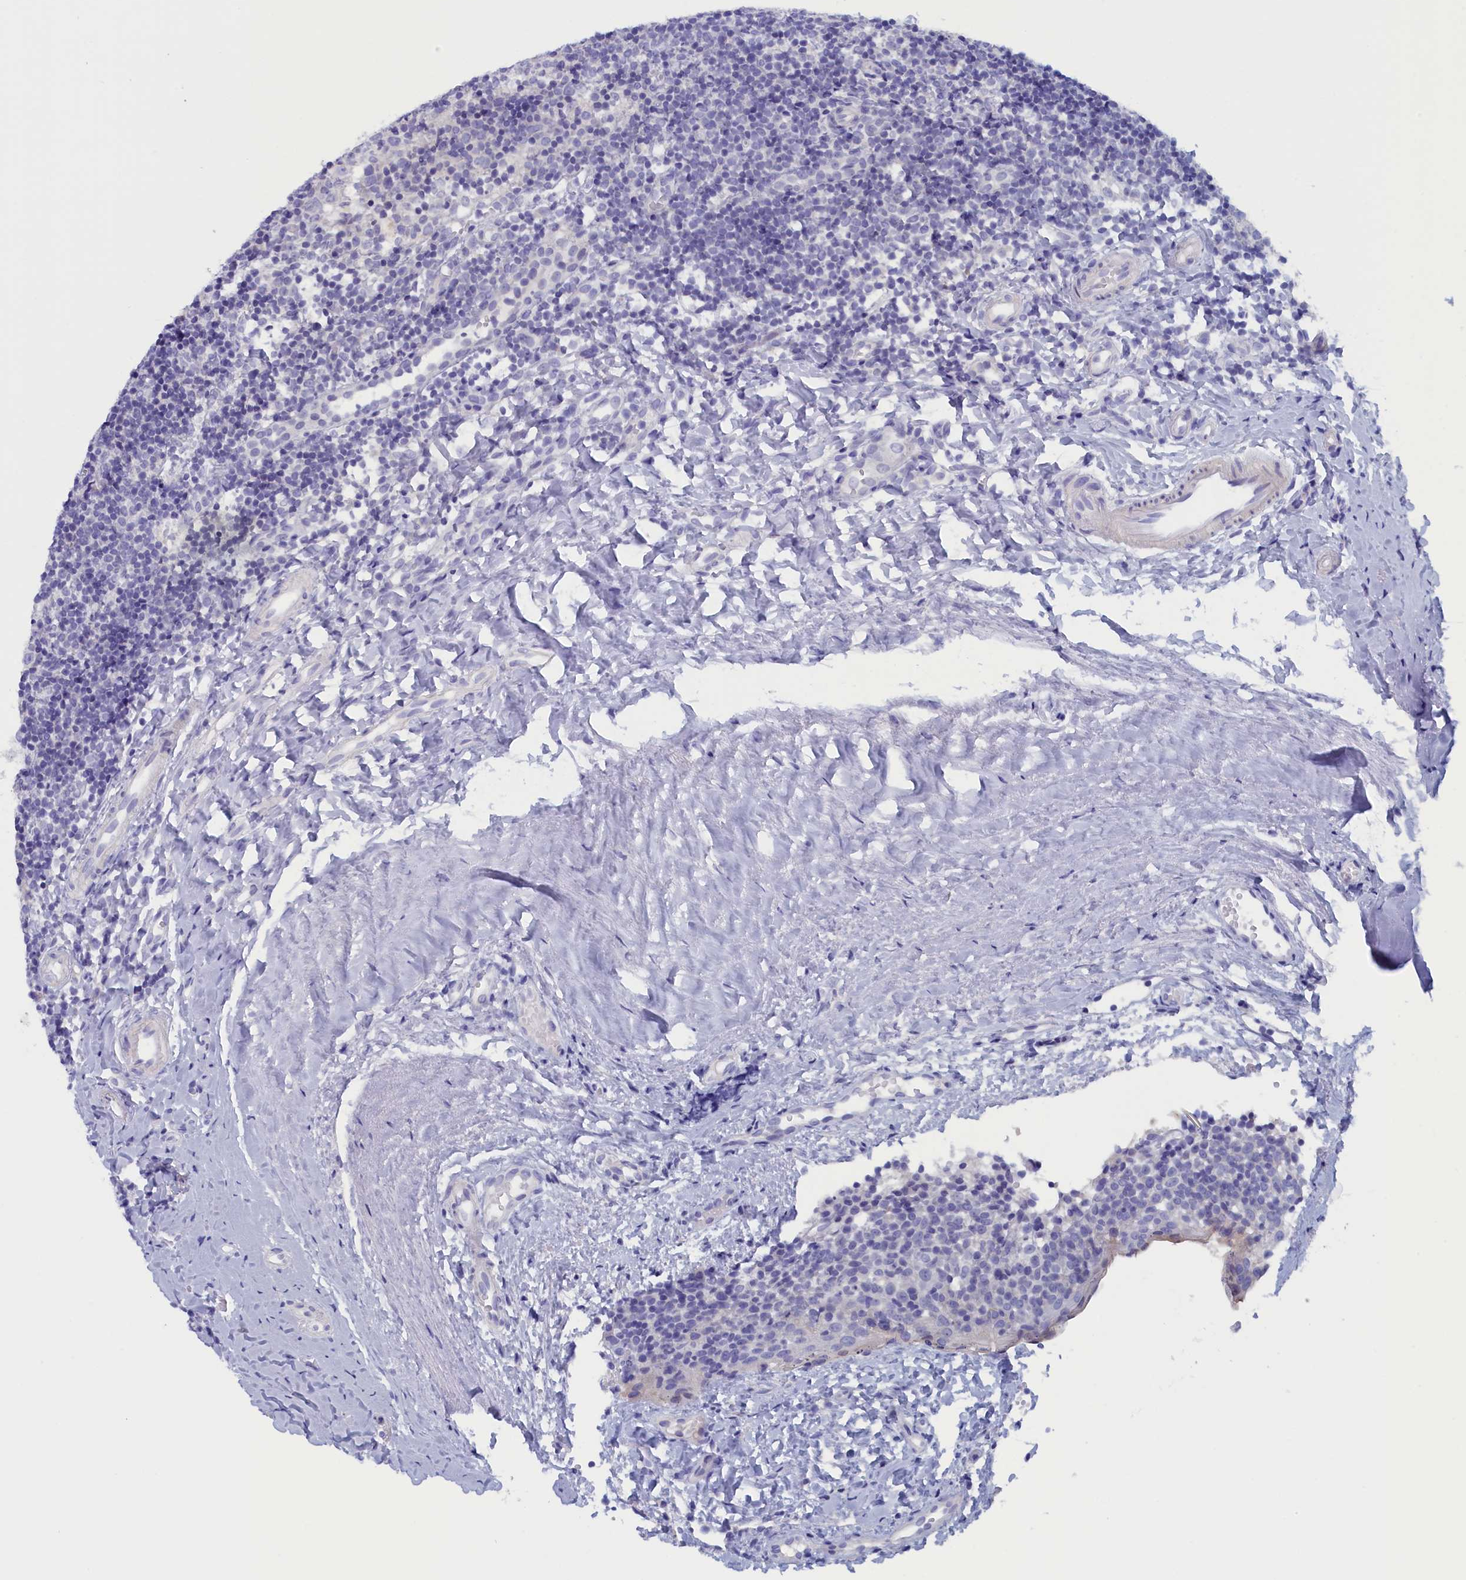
{"staining": {"intensity": "negative", "quantity": "none", "location": "none"}, "tissue": "tonsil", "cell_type": "Germinal center cells", "image_type": "normal", "snomed": [{"axis": "morphology", "description": "Normal tissue, NOS"}, {"axis": "topography", "description": "Tonsil"}], "caption": "Histopathology image shows no significant protein staining in germinal center cells of benign tonsil.", "gene": "ANKRD2", "patient": {"sex": "female", "age": 19}}